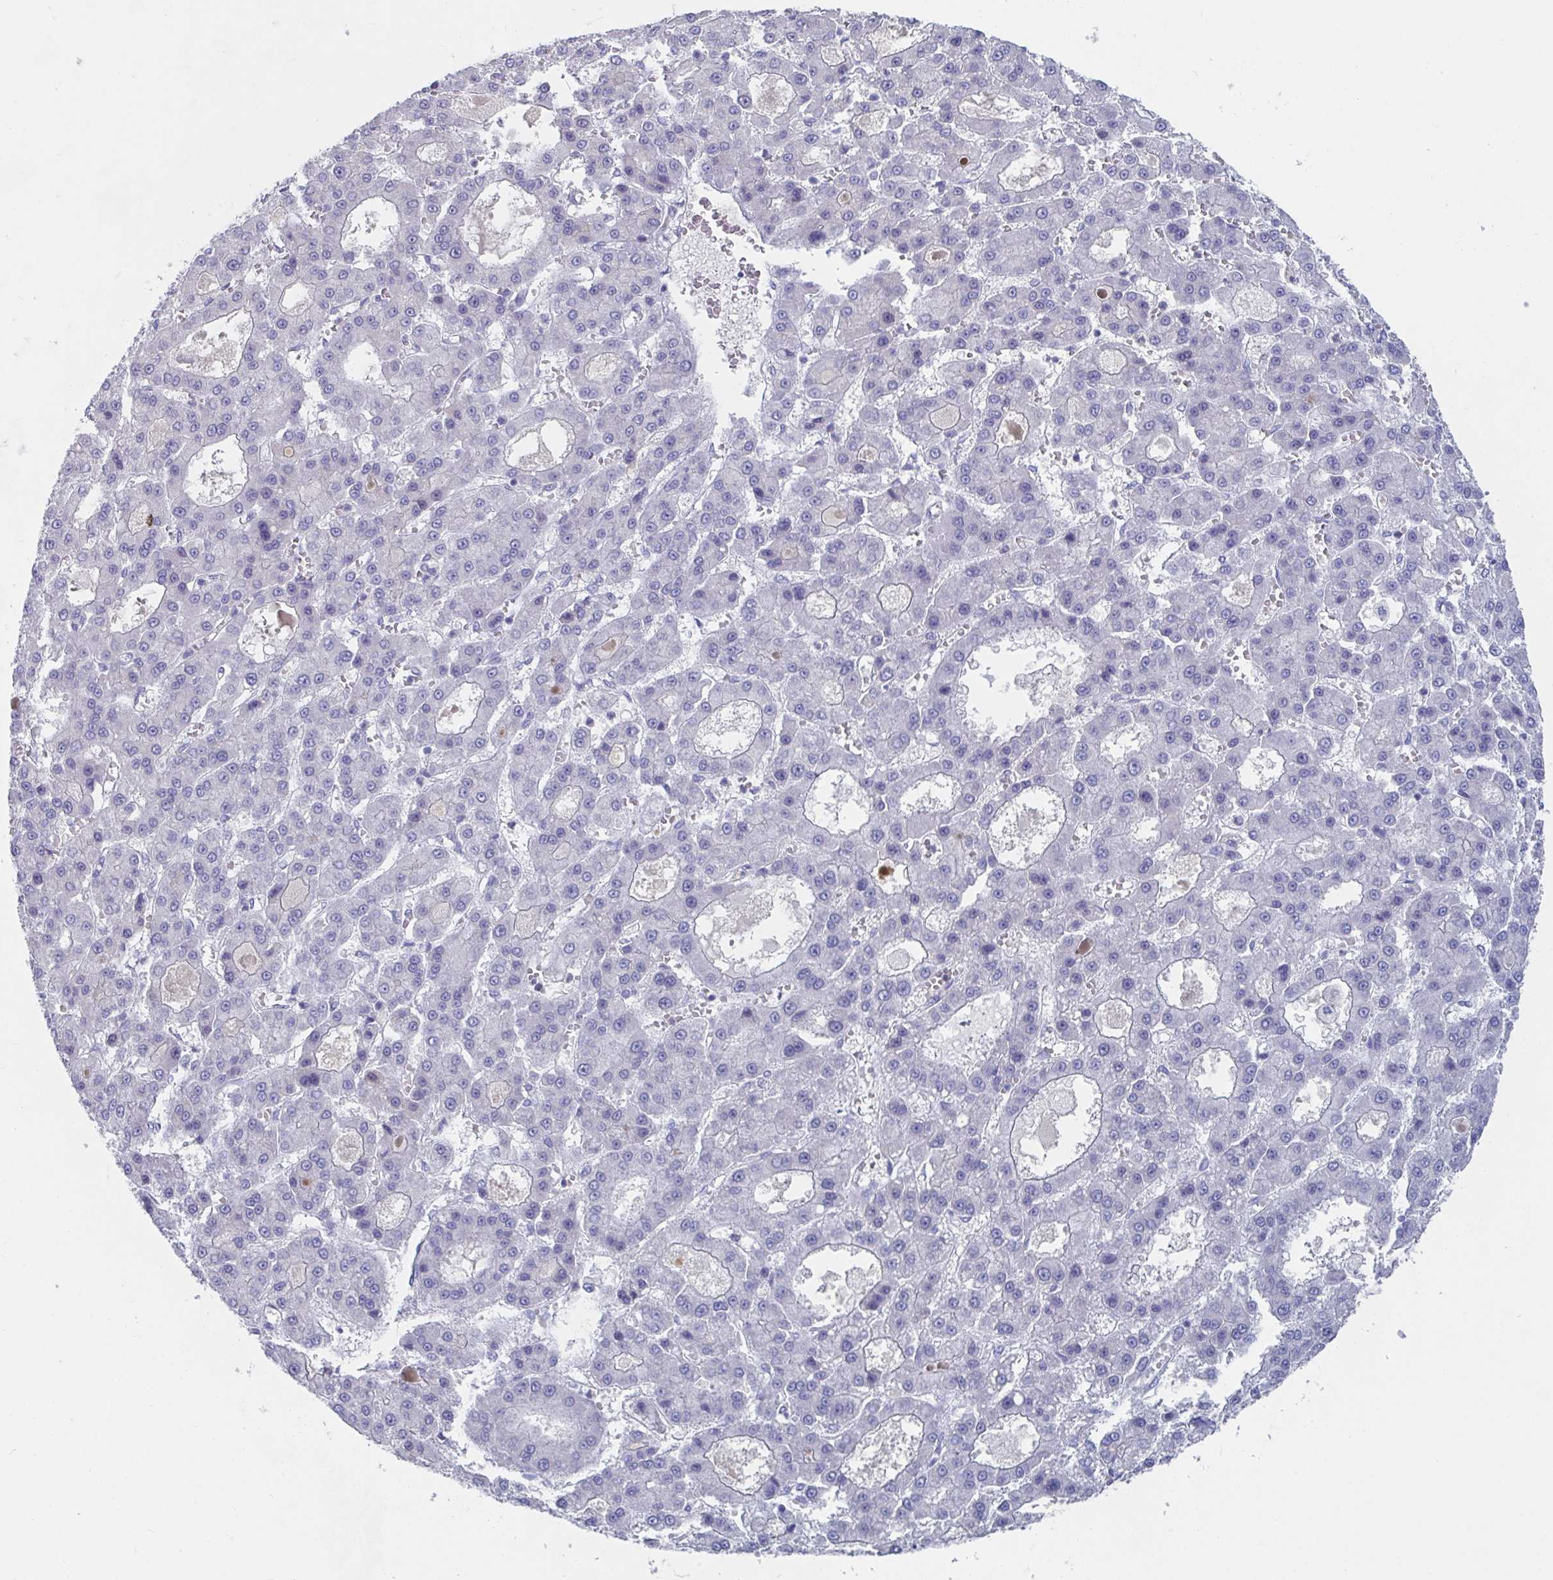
{"staining": {"intensity": "negative", "quantity": "none", "location": "none"}, "tissue": "liver cancer", "cell_type": "Tumor cells", "image_type": "cancer", "snomed": [{"axis": "morphology", "description": "Carcinoma, Hepatocellular, NOS"}, {"axis": "topography", "description": "Liver"}], "caption": "This is an IHC micrograph of liver cancer (hepatocellular carcinoma). There is no positivity in tumor cells.", "gene": "KCNK5", "patient": {"sex": "male", "age": 70}}